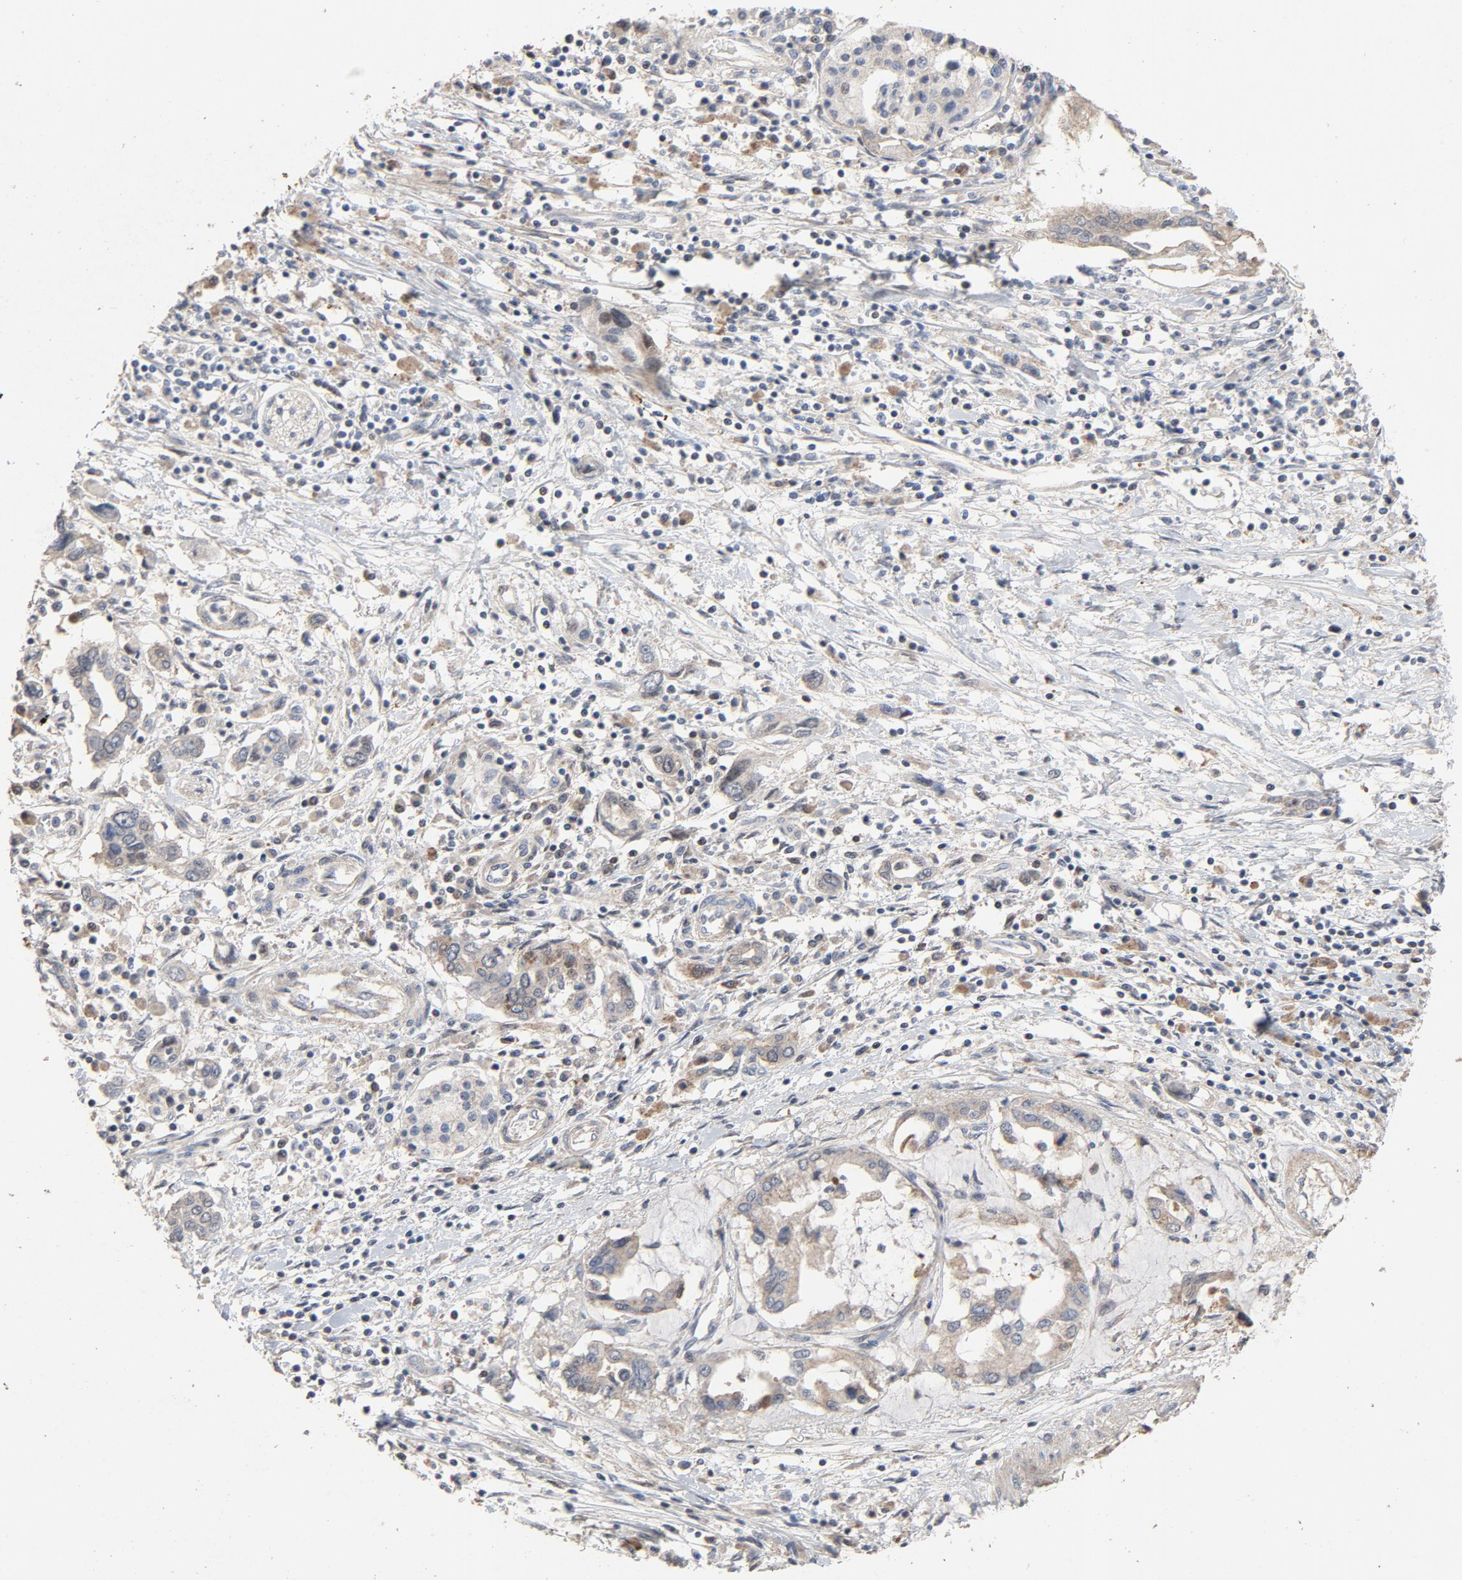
{"staining": {"intensity": "weak", "quantity": ">75%", "location": "cytoplasmic/membranous"}, "tissue": "pancreatic cancer", "cell_type": "Tumor cells", "image_type": "cancer", "snomed": [{"axis": "morphology", "description": "Adenocarcinoma, NOS"}, {"axis": "topography", "description": "Pancreas"}], "caption": "Protein staining of pancreatic adenocarcinoma tissue demonstrates weak cytoplasmic/membranous positivity in about >75% of tumor cells.", "gene": "CDK6", "patient": {"sex": "female", "age": 57}}